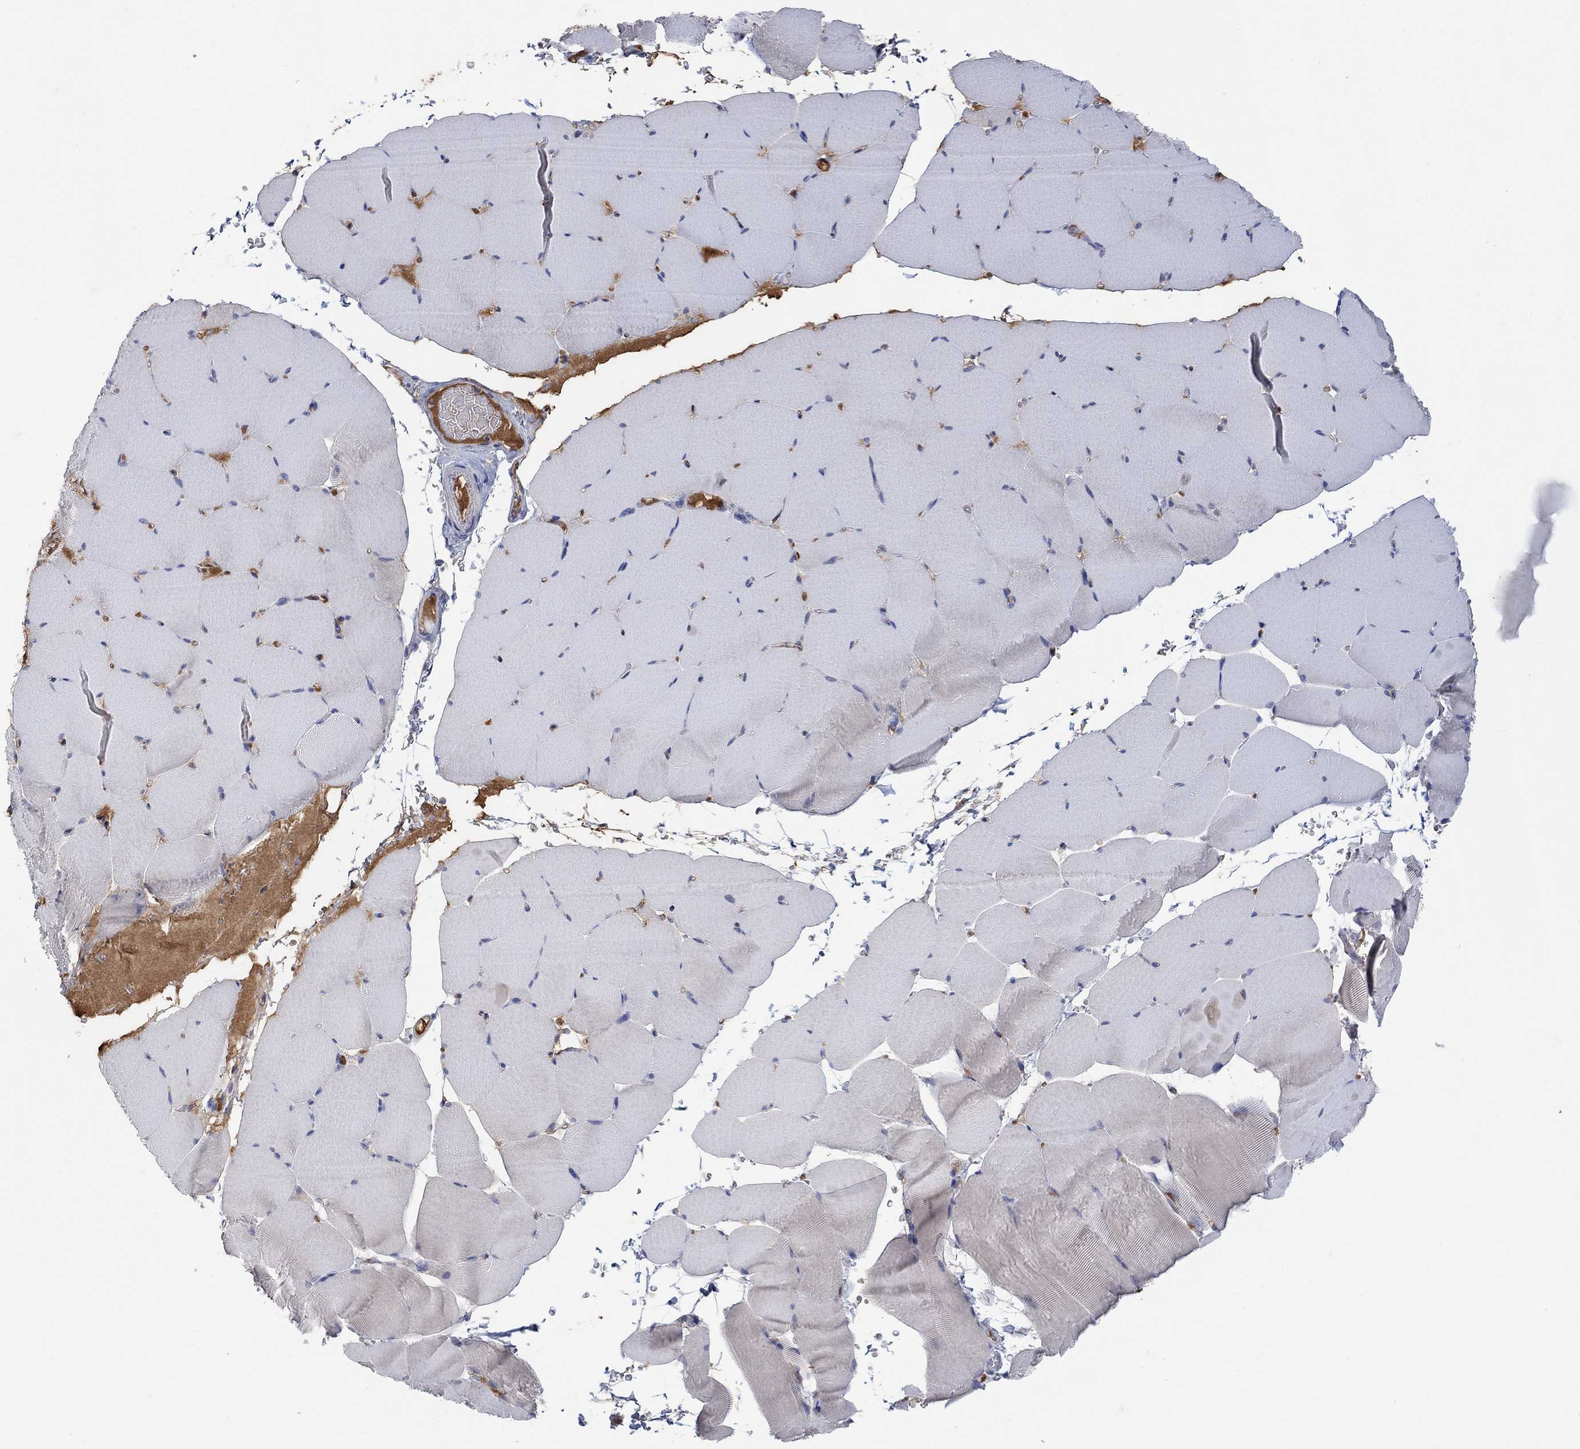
{"staining": {"intensity": "negative", "quantity": "none", "location": "none"}, "tissue": "skeletal muscle", "cell_type": "Myocytes", "image_type": "normal", "snomed": [{"axis": "morphology", "description": "Normal tissue, NOS"}, {"axis": "topography", "description": "Skeletal muscle"}], "caption": "A histopathology image of skeletal muscle stained for a protein exhibits no brown staining in myocytes. (IHC, brightfield microscopy, high magnification).", "gene": "MSTN", "patient": {"sex": "female", "age": 37}}